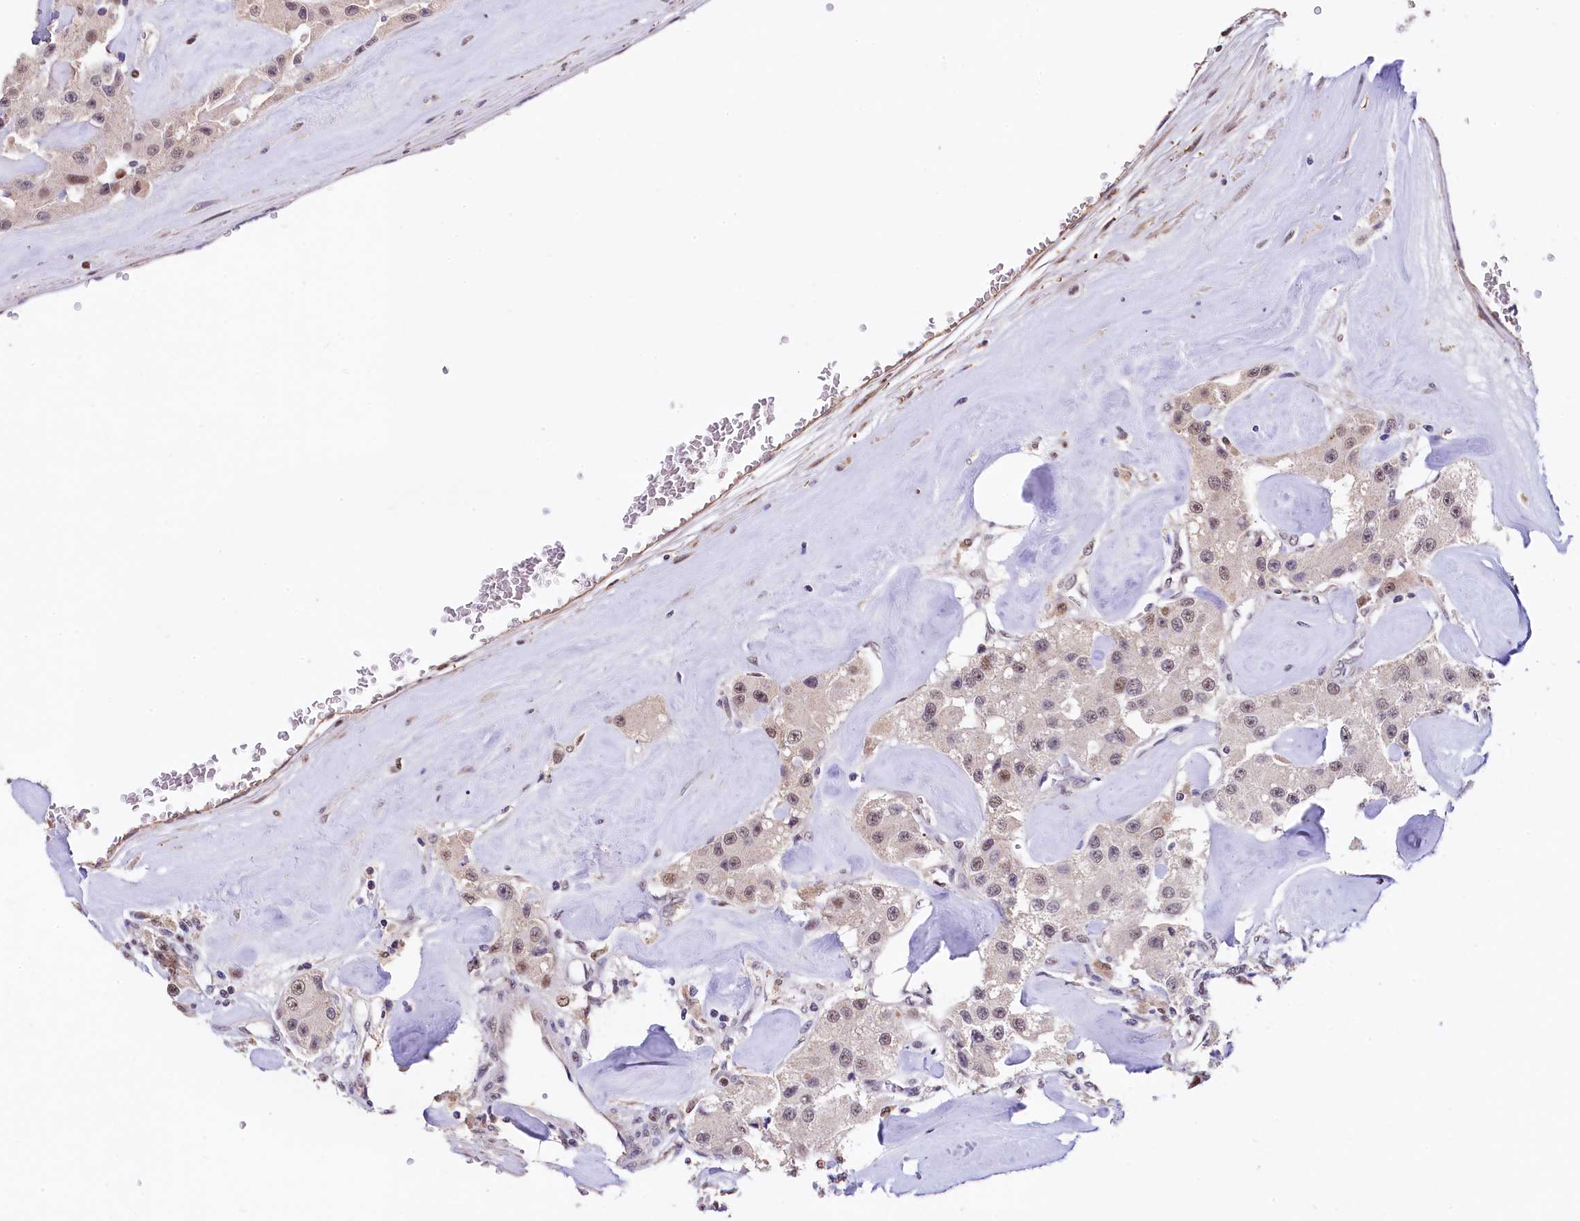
{"staining": {"intensity": "weak", "quantity": ">75%", "location": "nuclear"}, "tissue": "carcinoid", "cell_type": "Tumor cells", "image_type": "cancer", "snomed": [{"axis": "morphology", "description": "Carcinoid, malignant, NOS"}, {"axis": "topography", "description": "Pancreas"}], "caption": "DAB (3,3'-diaminobenzidine) immunohistochemical staining of carcinoid reveals weak nuclear protein staining in approximately >75% of tumor cells.", "gene": "HECTD4", "patient": {"sex": "male", "age": 41}}